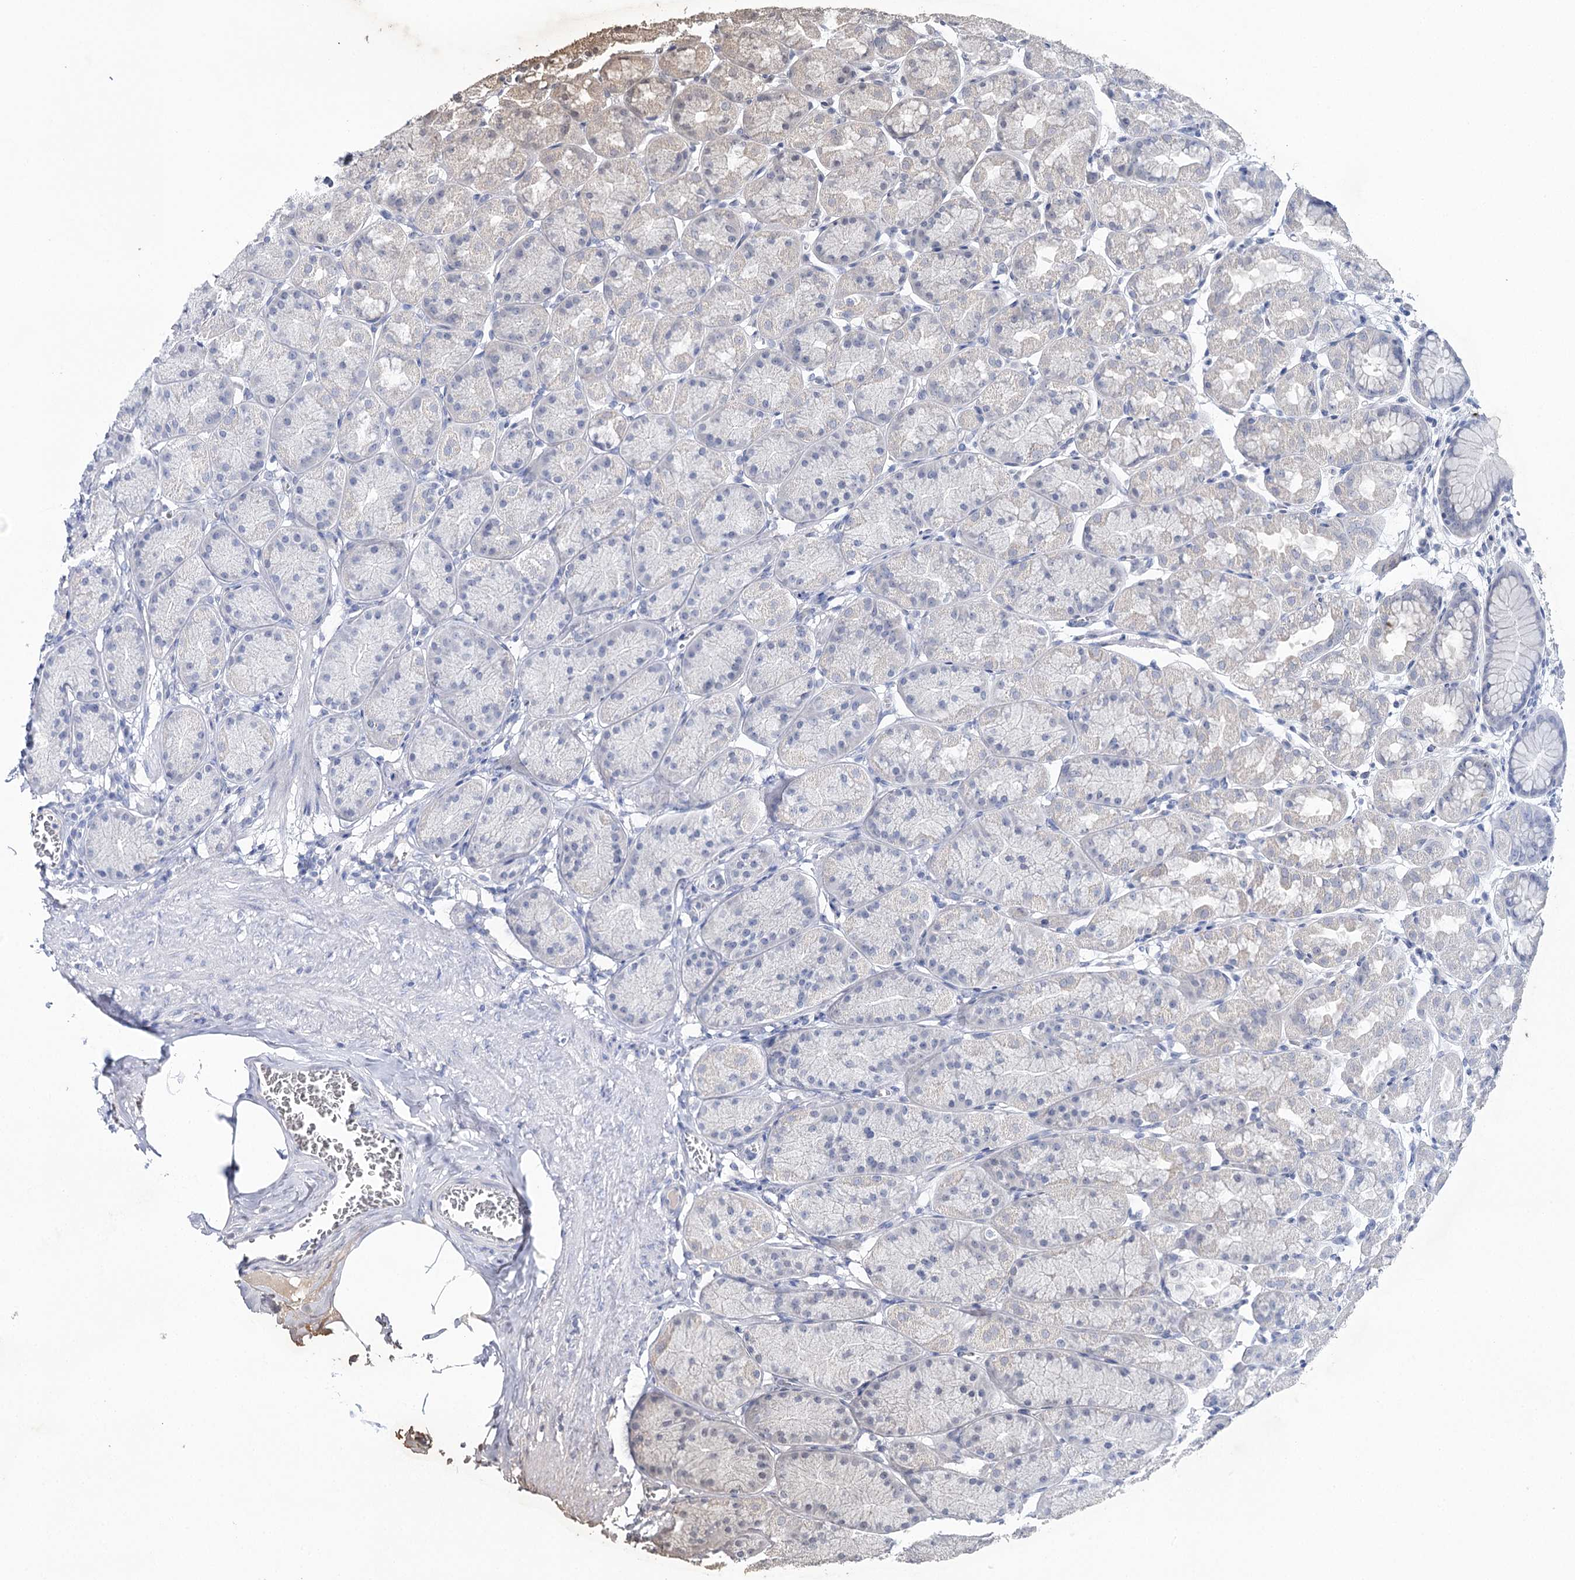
{"staining": {"intensity": "negative", "quantity": "none", "location": "none"}, "tissue": "stomach", "cell_type": "Glandular cells", "image_type": "normal", "snomed": [{"axis": "morphology", "description": "Normal tissue, NOS"}, {"axis": "topography", "description": "Stomach"}], "caption": "Glandular cells are negative for protein expression in unremarkable human stomach.", "gene": "CSN3", "patient": {"sex": "male", "age": 42}}